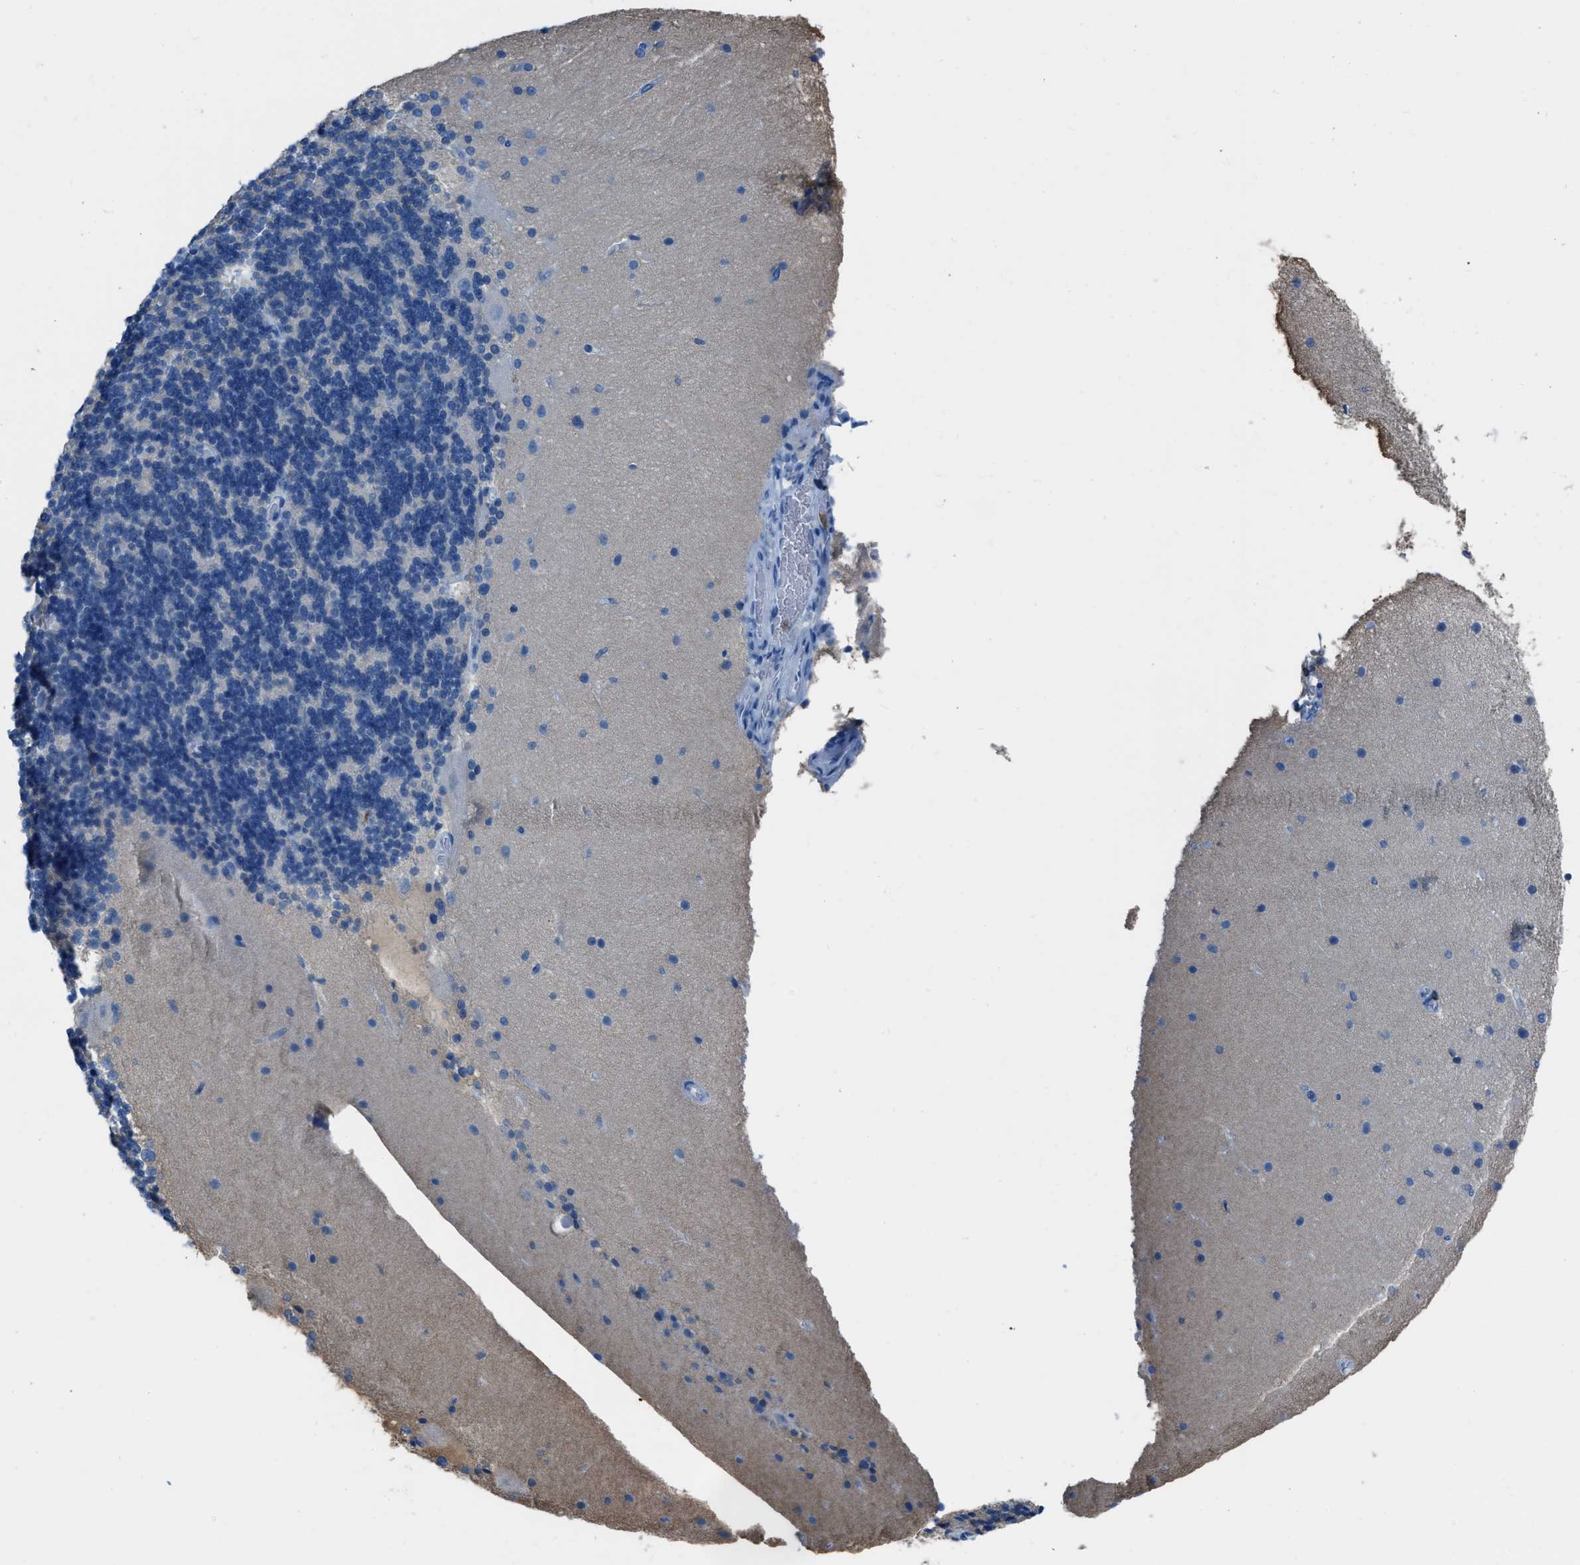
{"staining": {"intensity": "negative", "quantity": "none", "location": "none"}, "tissue": "cerebellum", "cell_type": "Cells in granular layer", "image_type": "normal", "snomed": [{"axis": "morphology", "description": "Normal tissue, NOS"}, {"axis": "topography", "description": "Cerebellum"}], "caption": "Cells in granular layer are negative for brown protein staining in unremarkable cerebellum. (DAB immunohistochemistry visualized using brightfield microscopy, high magnification).", "gene": "LSP1", "patient": {"sex": "female", "age": 54}}